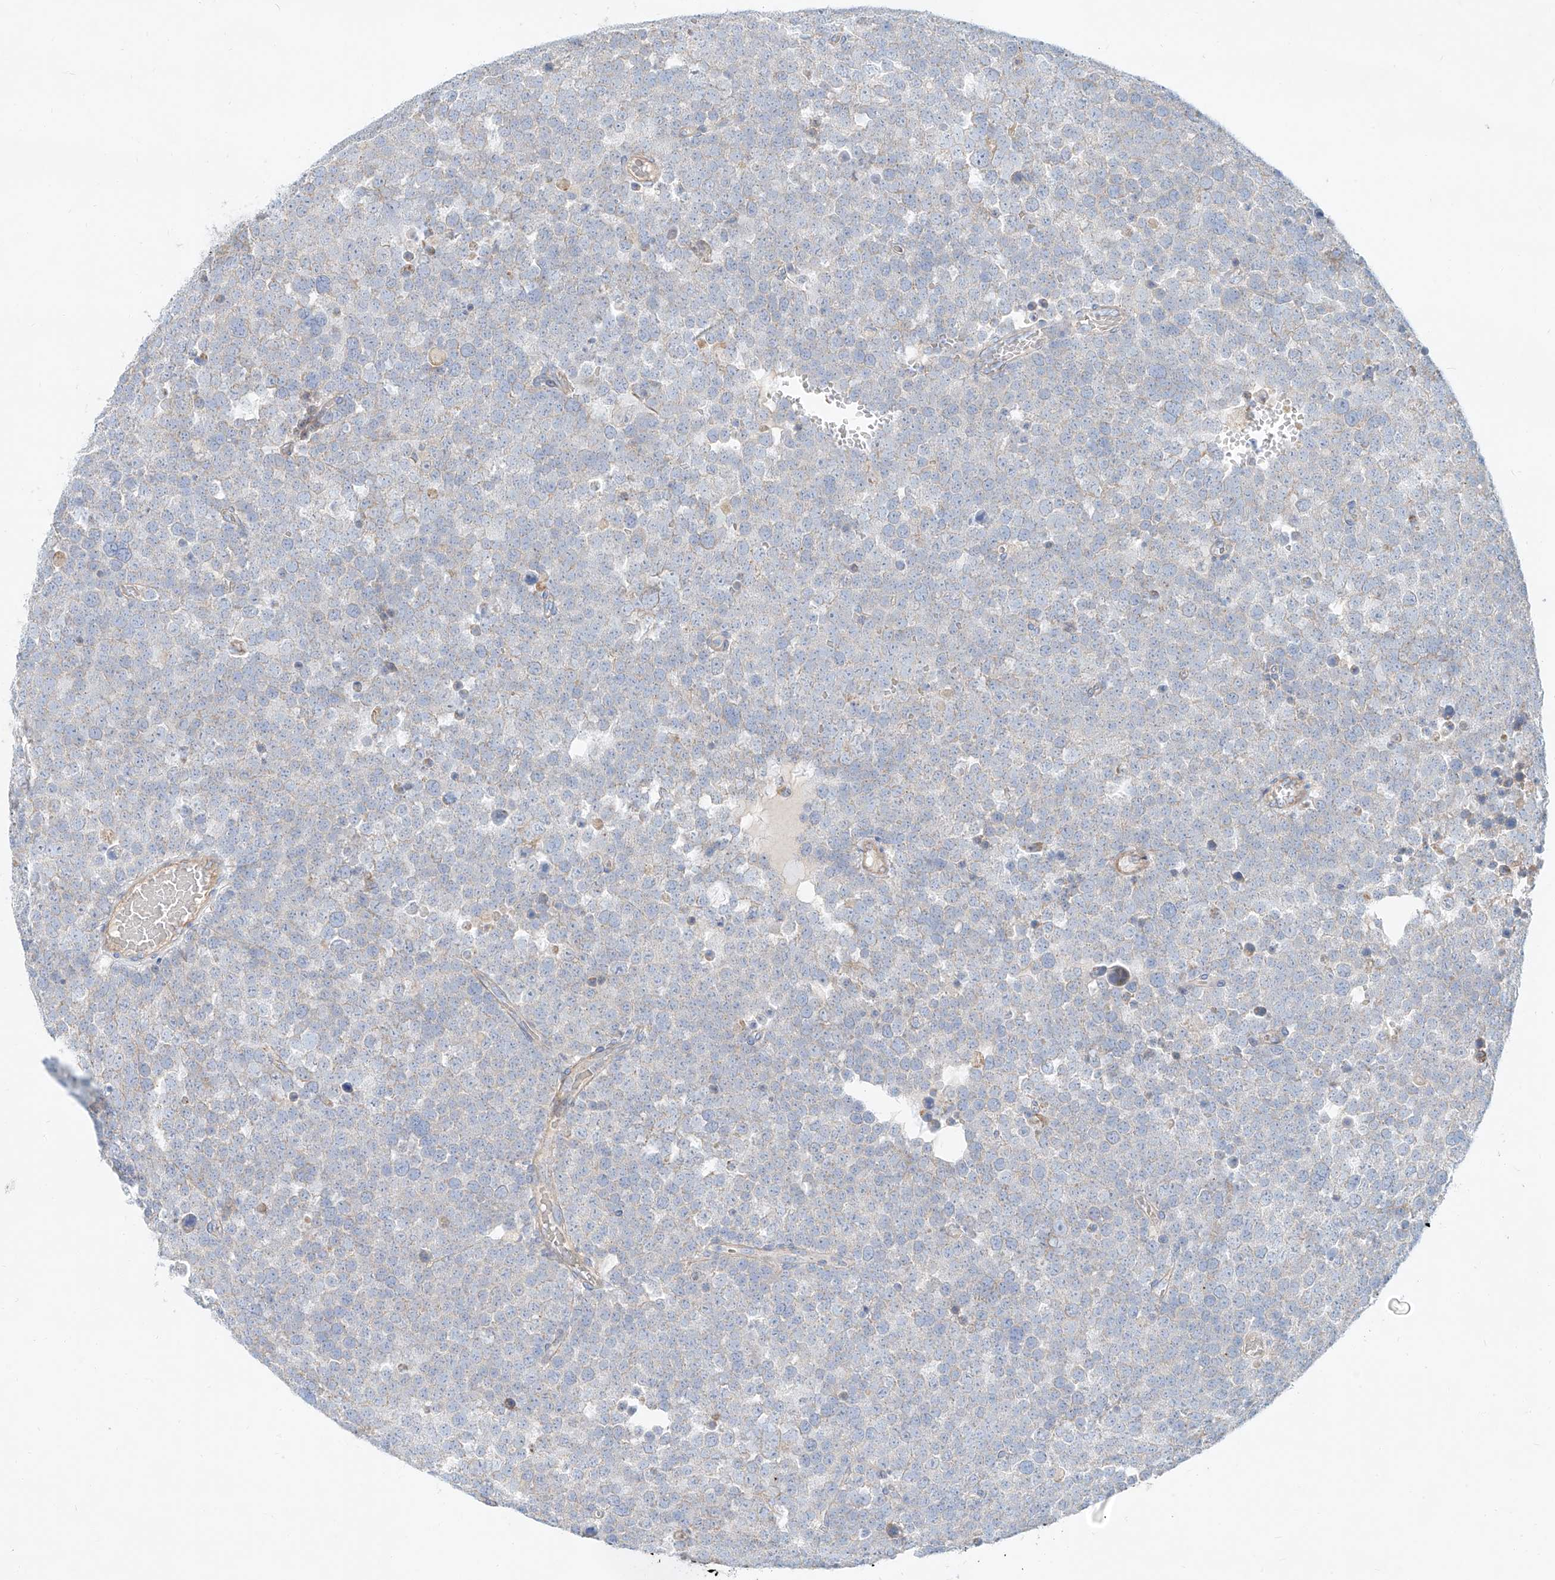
{"staining": {"intensity": "negative", "quantity": "none", "location": "none"}, "tissue": "testis cancer", "cell_type": "Tumor cells", "image_type": "cancer", "snomed": [{"axis": "morphology", "description": "Seminoma, NOS"}, {"axis": "topography", "description": "Testis"}], "caption": "Tumor cells are negative for brown protein staining in seminoma (testis).", "gene": "AJM1", "patient": {"sex": "male", "age": 71}}